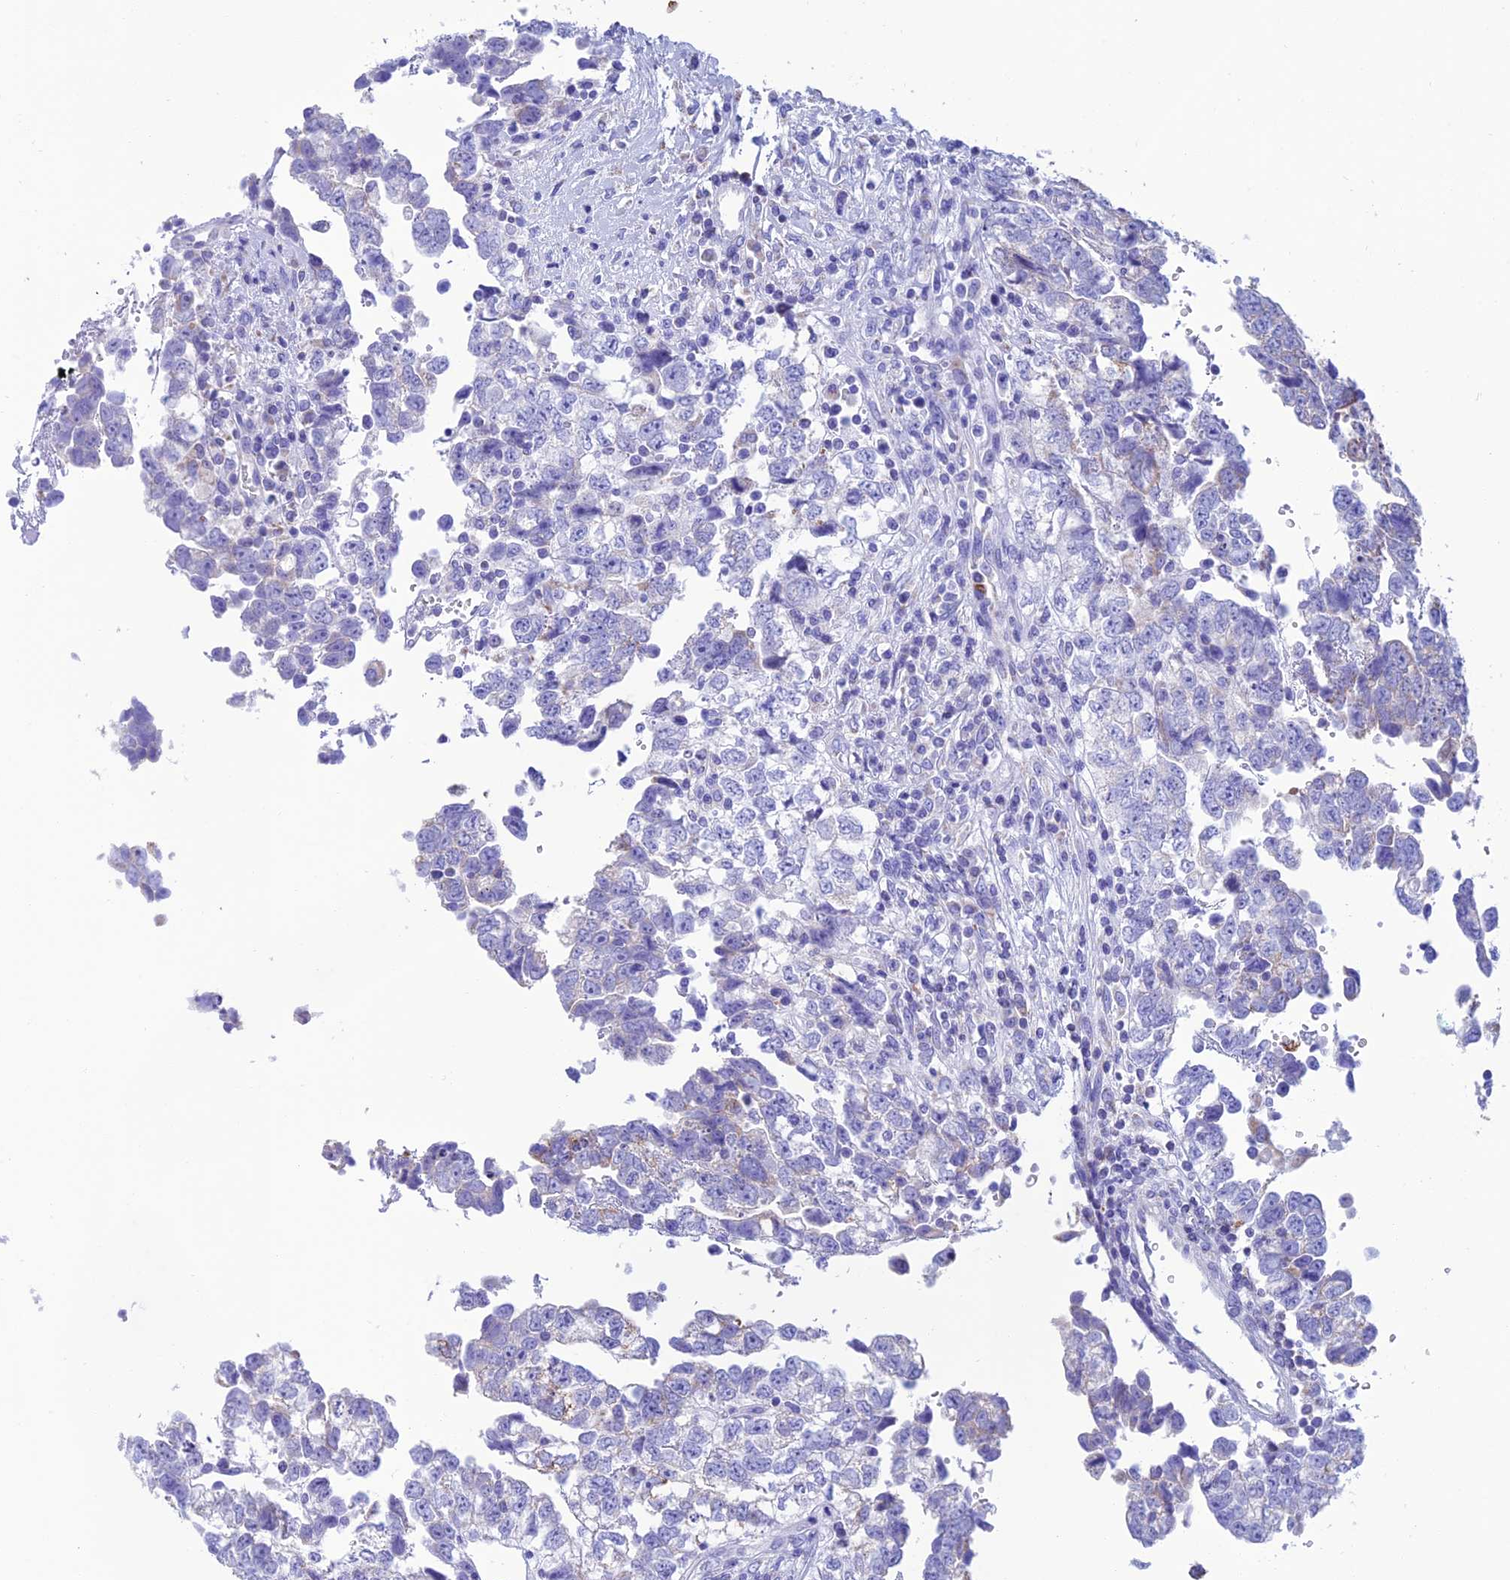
{"staining": {"intensity": "negative", "quantity": "none", "location": "none"}, "tissue": "testis cancer", "cell_type": "Tumor cells", "image_type": "cancer", "snomed": [{"axis": "morphology", "description": "Carcinoma, Embryonal, NOS"}, {"axis": "topography", "description": "Testis"}], "caption": "IHC histopathology image of neoplastic tissue: testis embryonal carcinoma stained with DAB (3,3'-diaminobenzidine) shows no significant protein expression in tumor cells.", "gene": "NXPE4", "patient": {"sex": "male", "age": 37}}